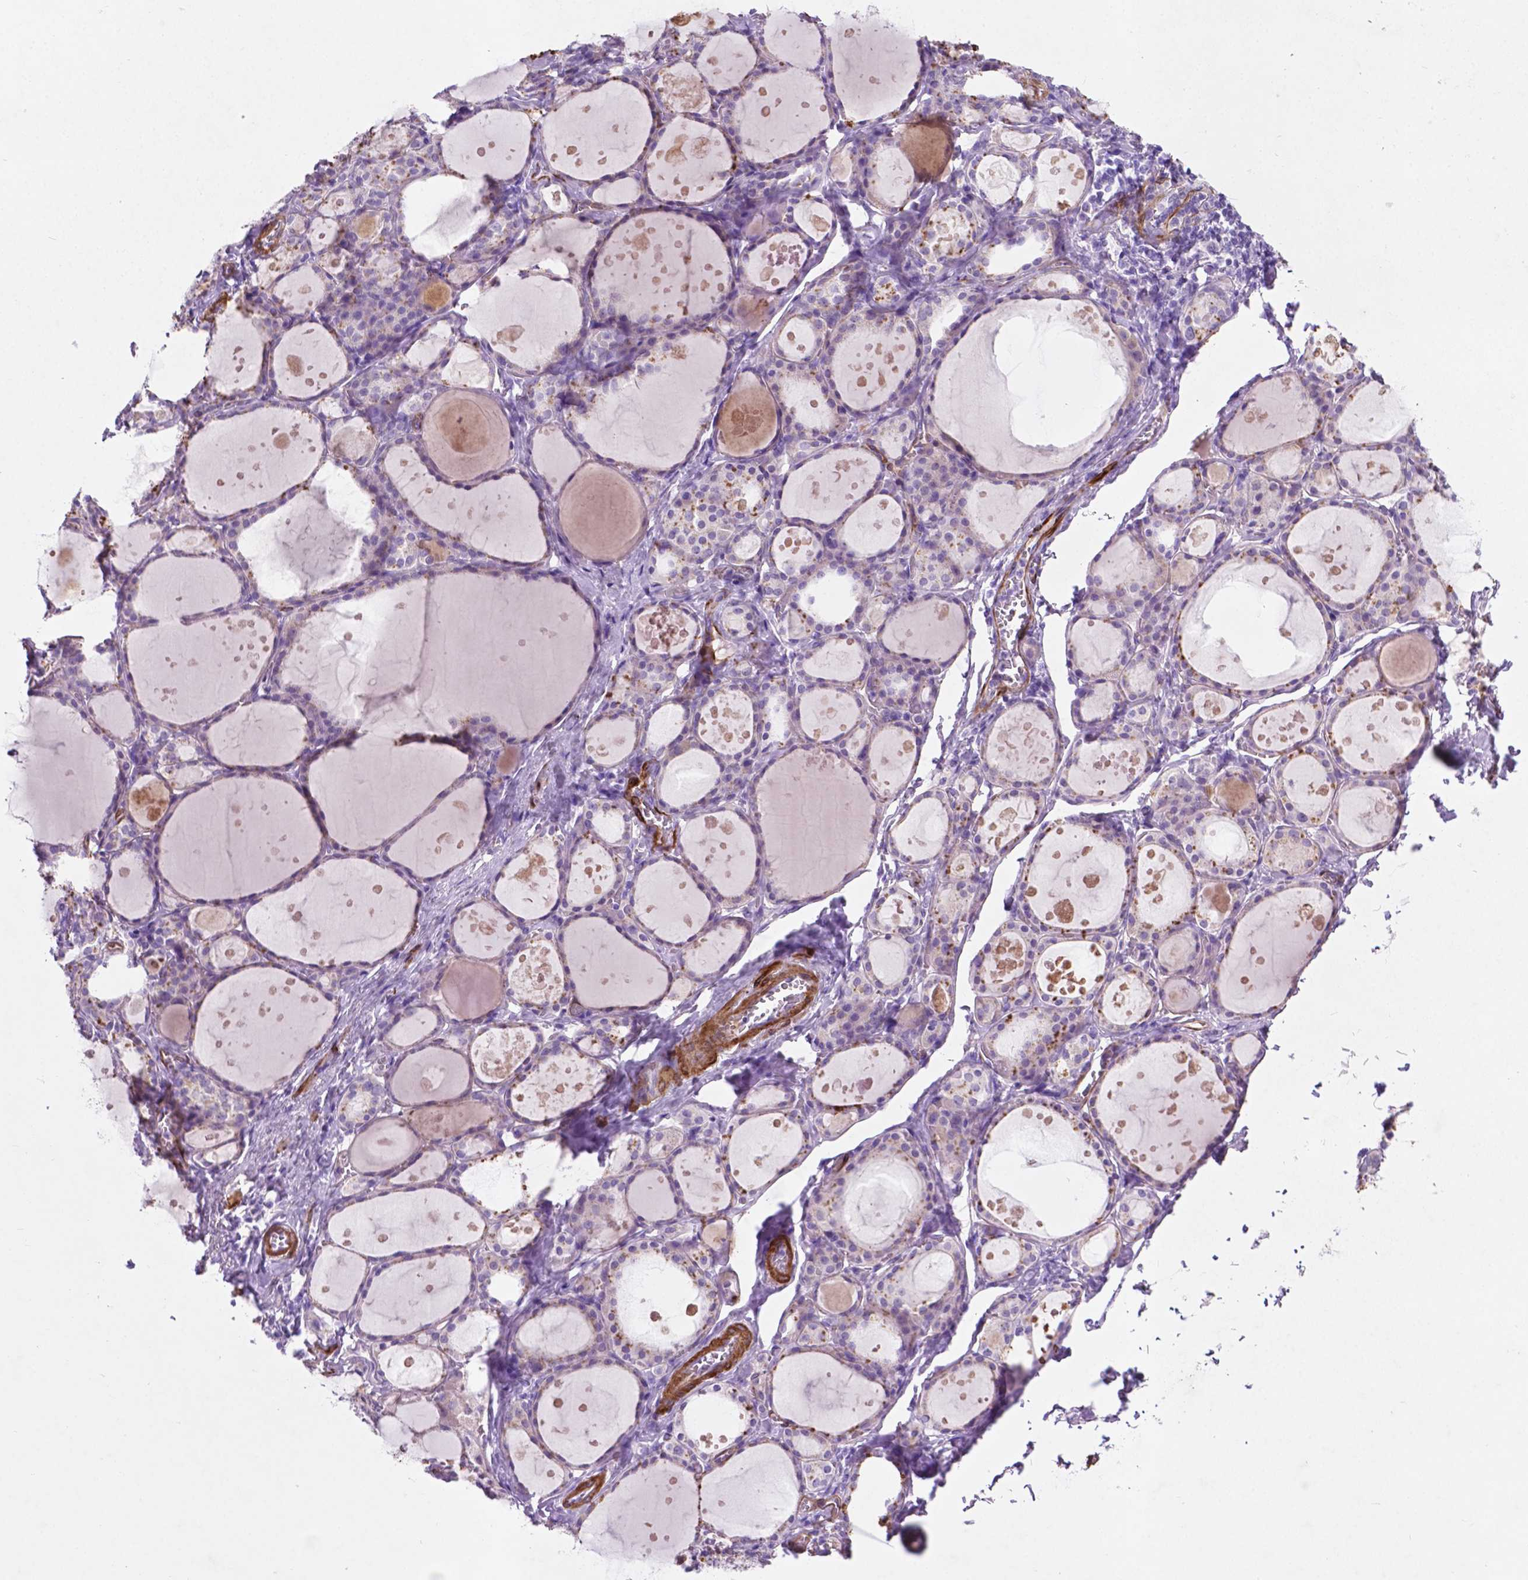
{"staining": {"intensity": "negative", "quantity": "none", "location": "none"}, "tissue": "thyroid gland", "cell_type": "Glandular cells", "image_type": "normal", "snomed": [{"axis": "morphology", "description": "Normal tissue, NOS"}, {"axis": "topography", "description": "Thyroid gland"}], "caption": "Immunohistochemistry image of unremarkable thyroid gland: human thyroid gland stained with DAB (3,3'-diaminobenzidine) demonstrates no significant protein positivity in glandular cells. (Brightfield microscopy of DAB (3,3'-diaminobenzidine) IHC at high magnification).", "gene": "ASPG", "patient": {"sex": "male", "age": 68}}